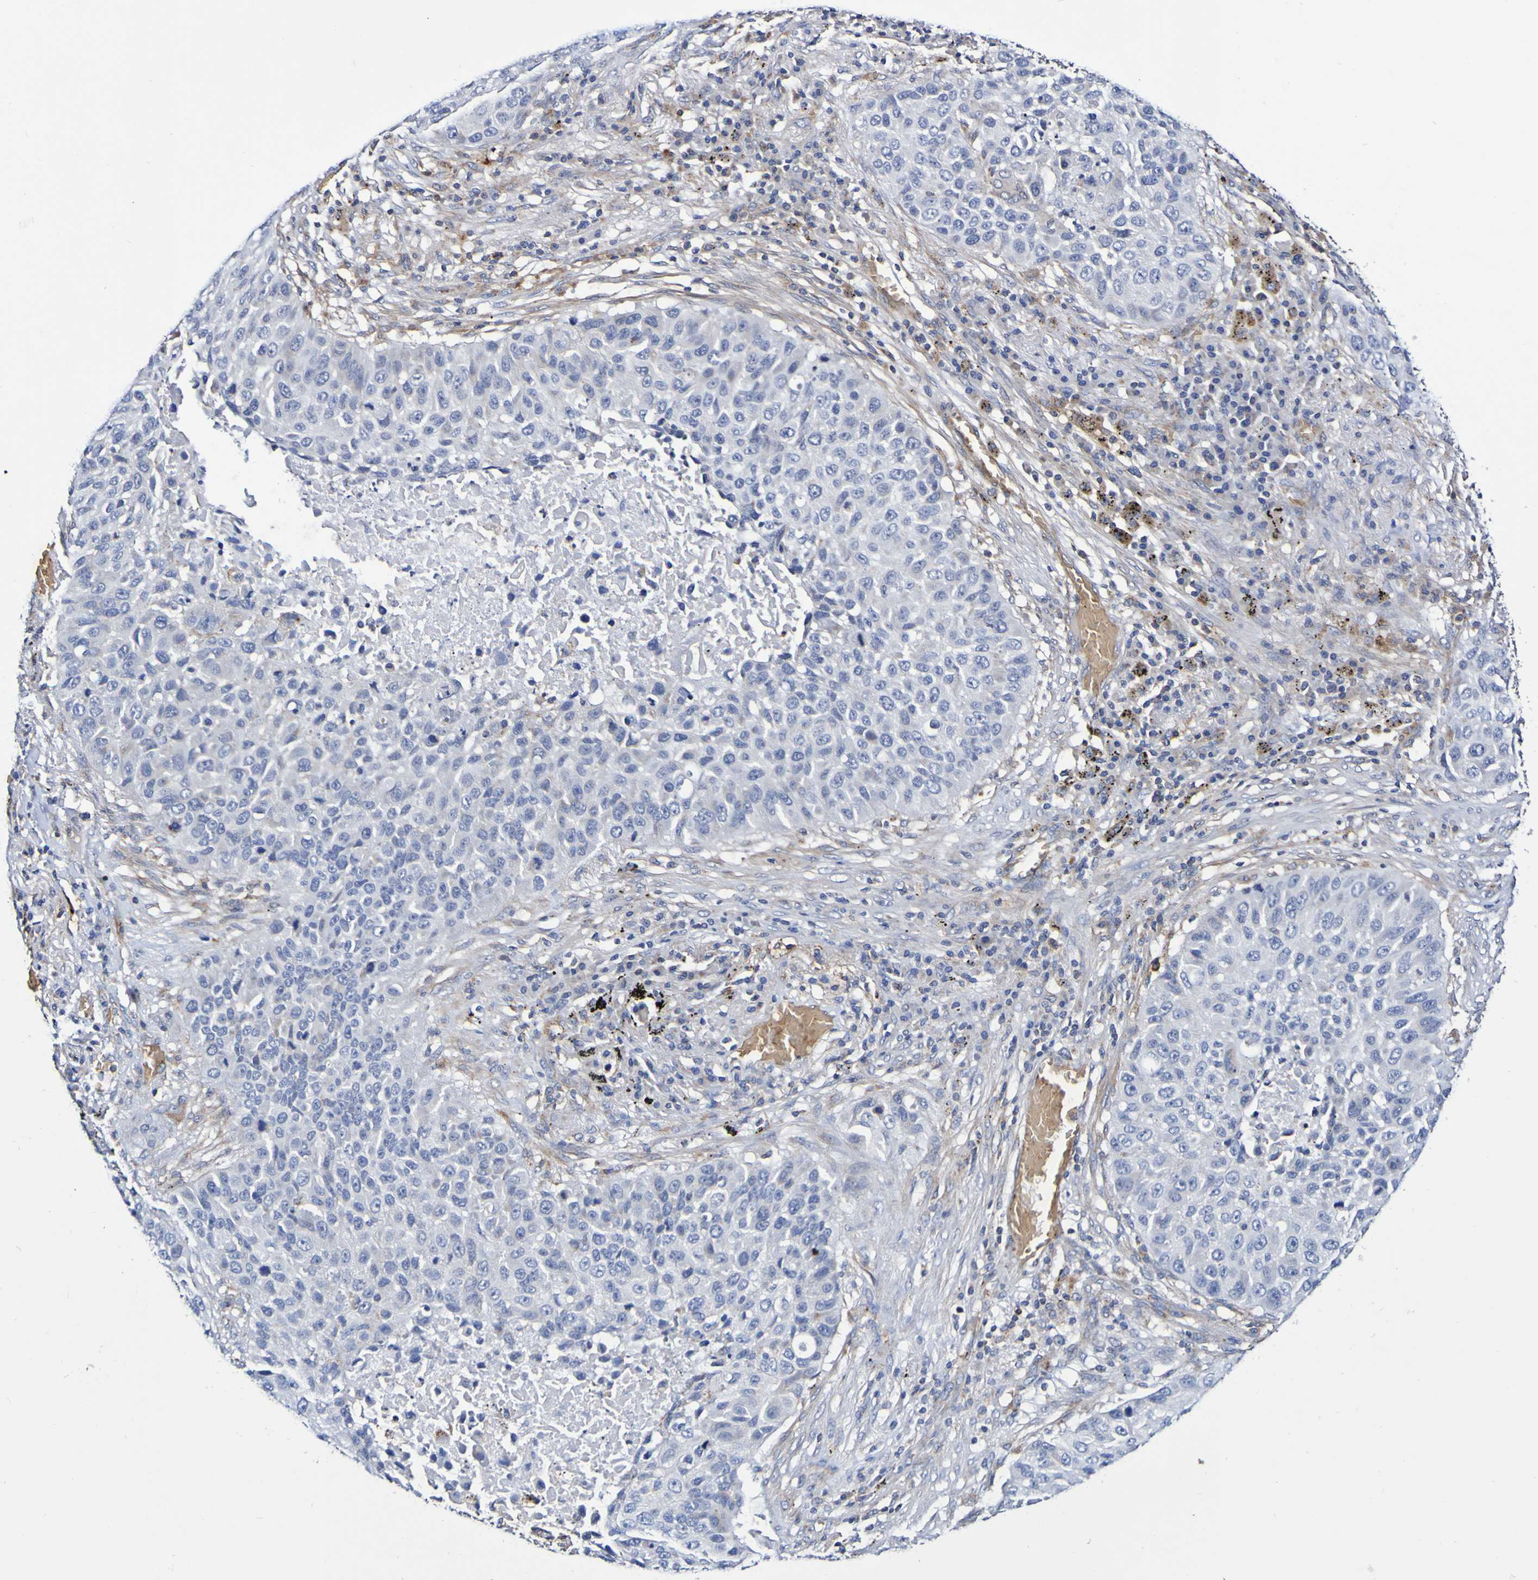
{"staining": {"intensity": "negative", "quantity": "none", "location": "none"}, "tissue": "lung cancer", "cell_type": "Tumor cells", "image_type": "cancer", "snomed": [{"axis": "morphology", "description": "Squamous cell carcinoma, NOS"}, {"axis": "topography", "description": "Lung"}], "caption": "High magnification brightfield microscopy of lung cancer (squamous cell carcinoma) stained with DAB (brown) and counterstained with hematoxylin (blue): tumor cells show no significant expression.", "gene": "WNT4", "patient": {"sex": "male", "age": 57}}